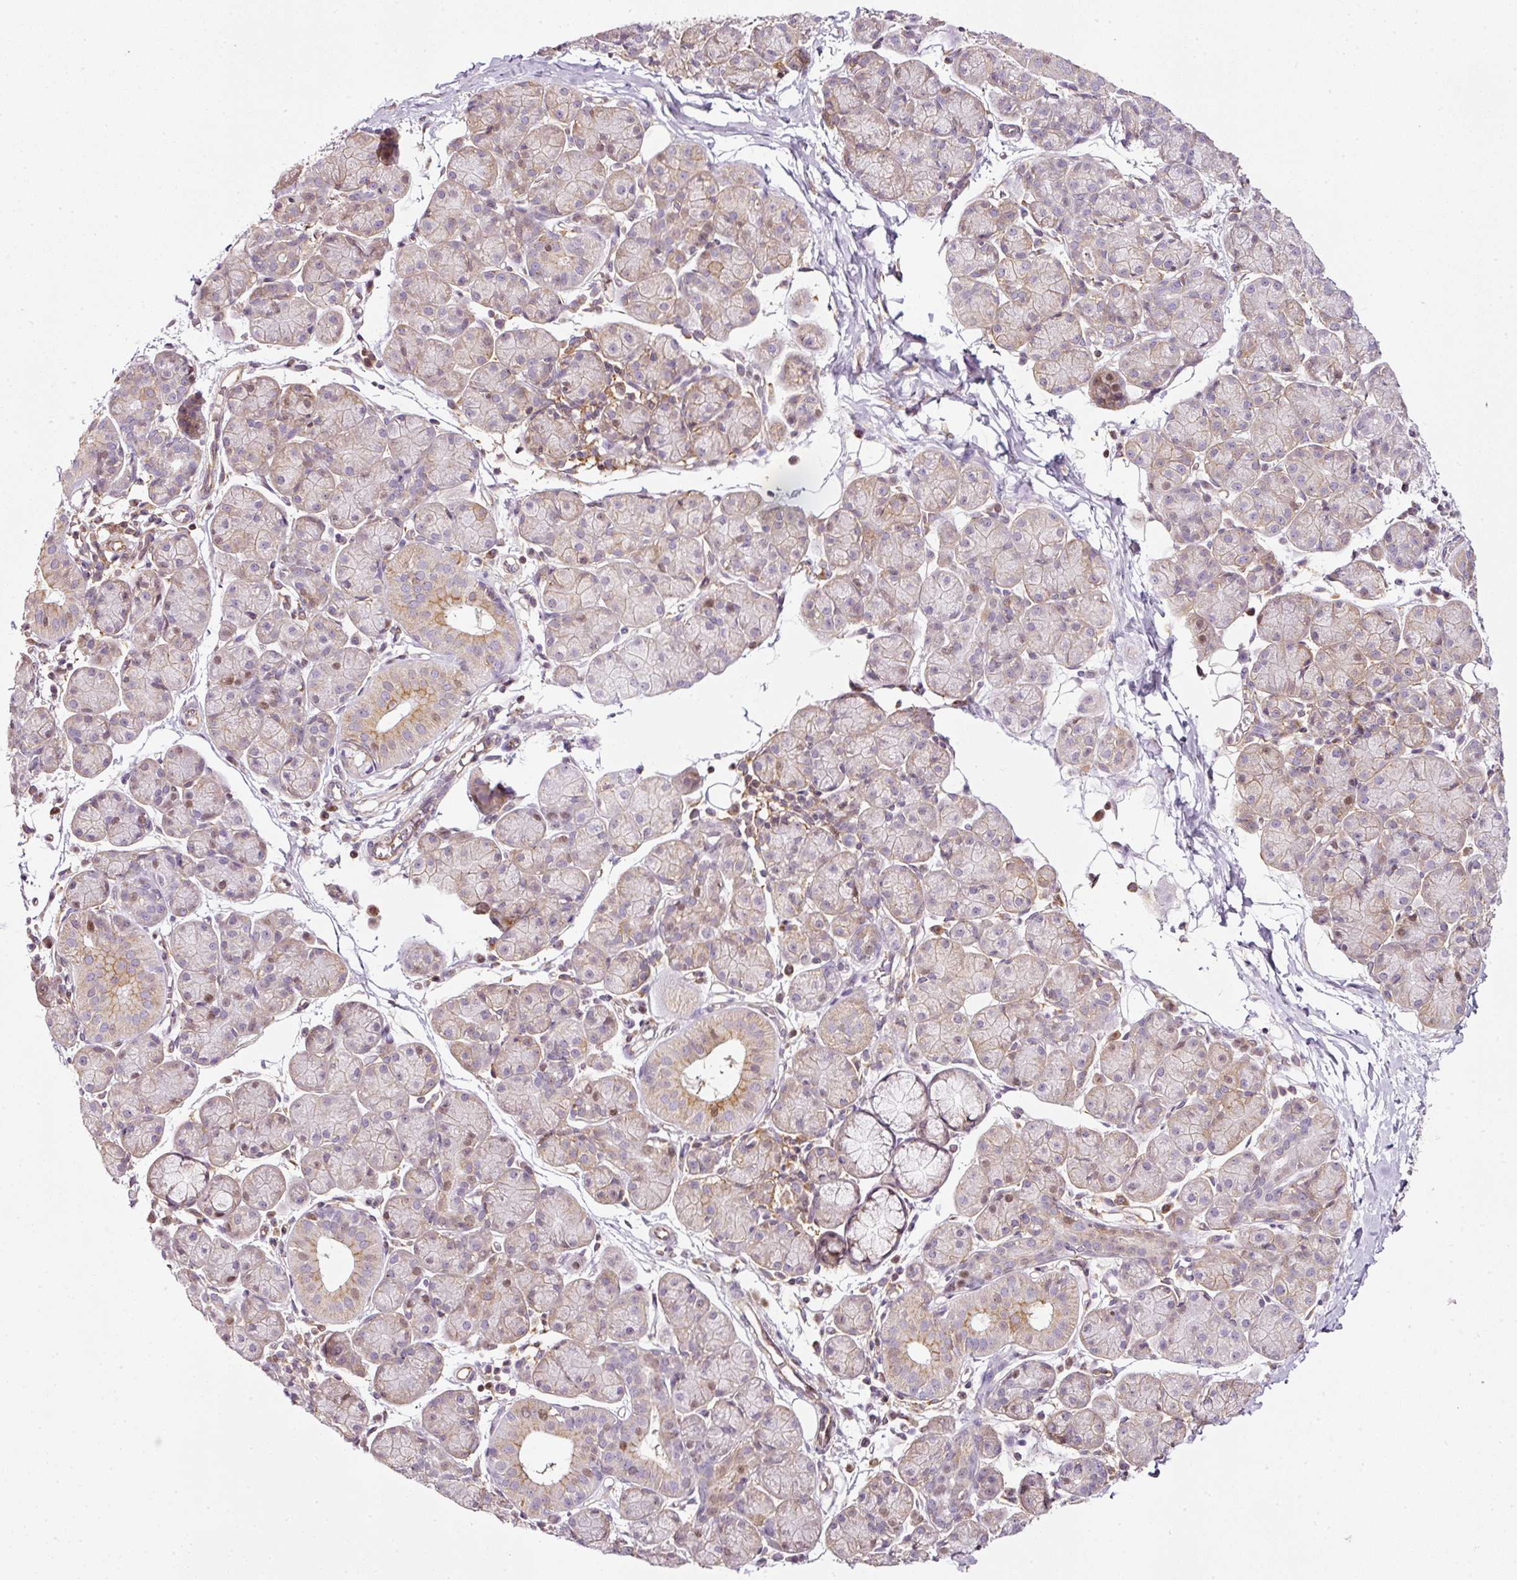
{"staining": {"intensity": "moderate", "quantity": "<25%", "location": "cytoplasmic/membranous"}, "tissue": "salivary gland", "cell_type": "Glandular cells", "image_type": "normal", "snomed": [{"axis": "morphology", "description": "Normal tissue, NOS"}, {"axis": "morphology", "description": "Inflammation, NOS"}, {"axis": "topography", "description": "Lymph node"}, {"axis": "topography", "description": "Salivary gland"}], "caption": "Approximately <25% of glandular cells in unremarkable salivary gland display moderate cytoplasmic/membranous protein staining as visualized by brown immunohistochemical staining.", "gene": "SCNM1", "patient": {"sex": "male", "age": 3}}